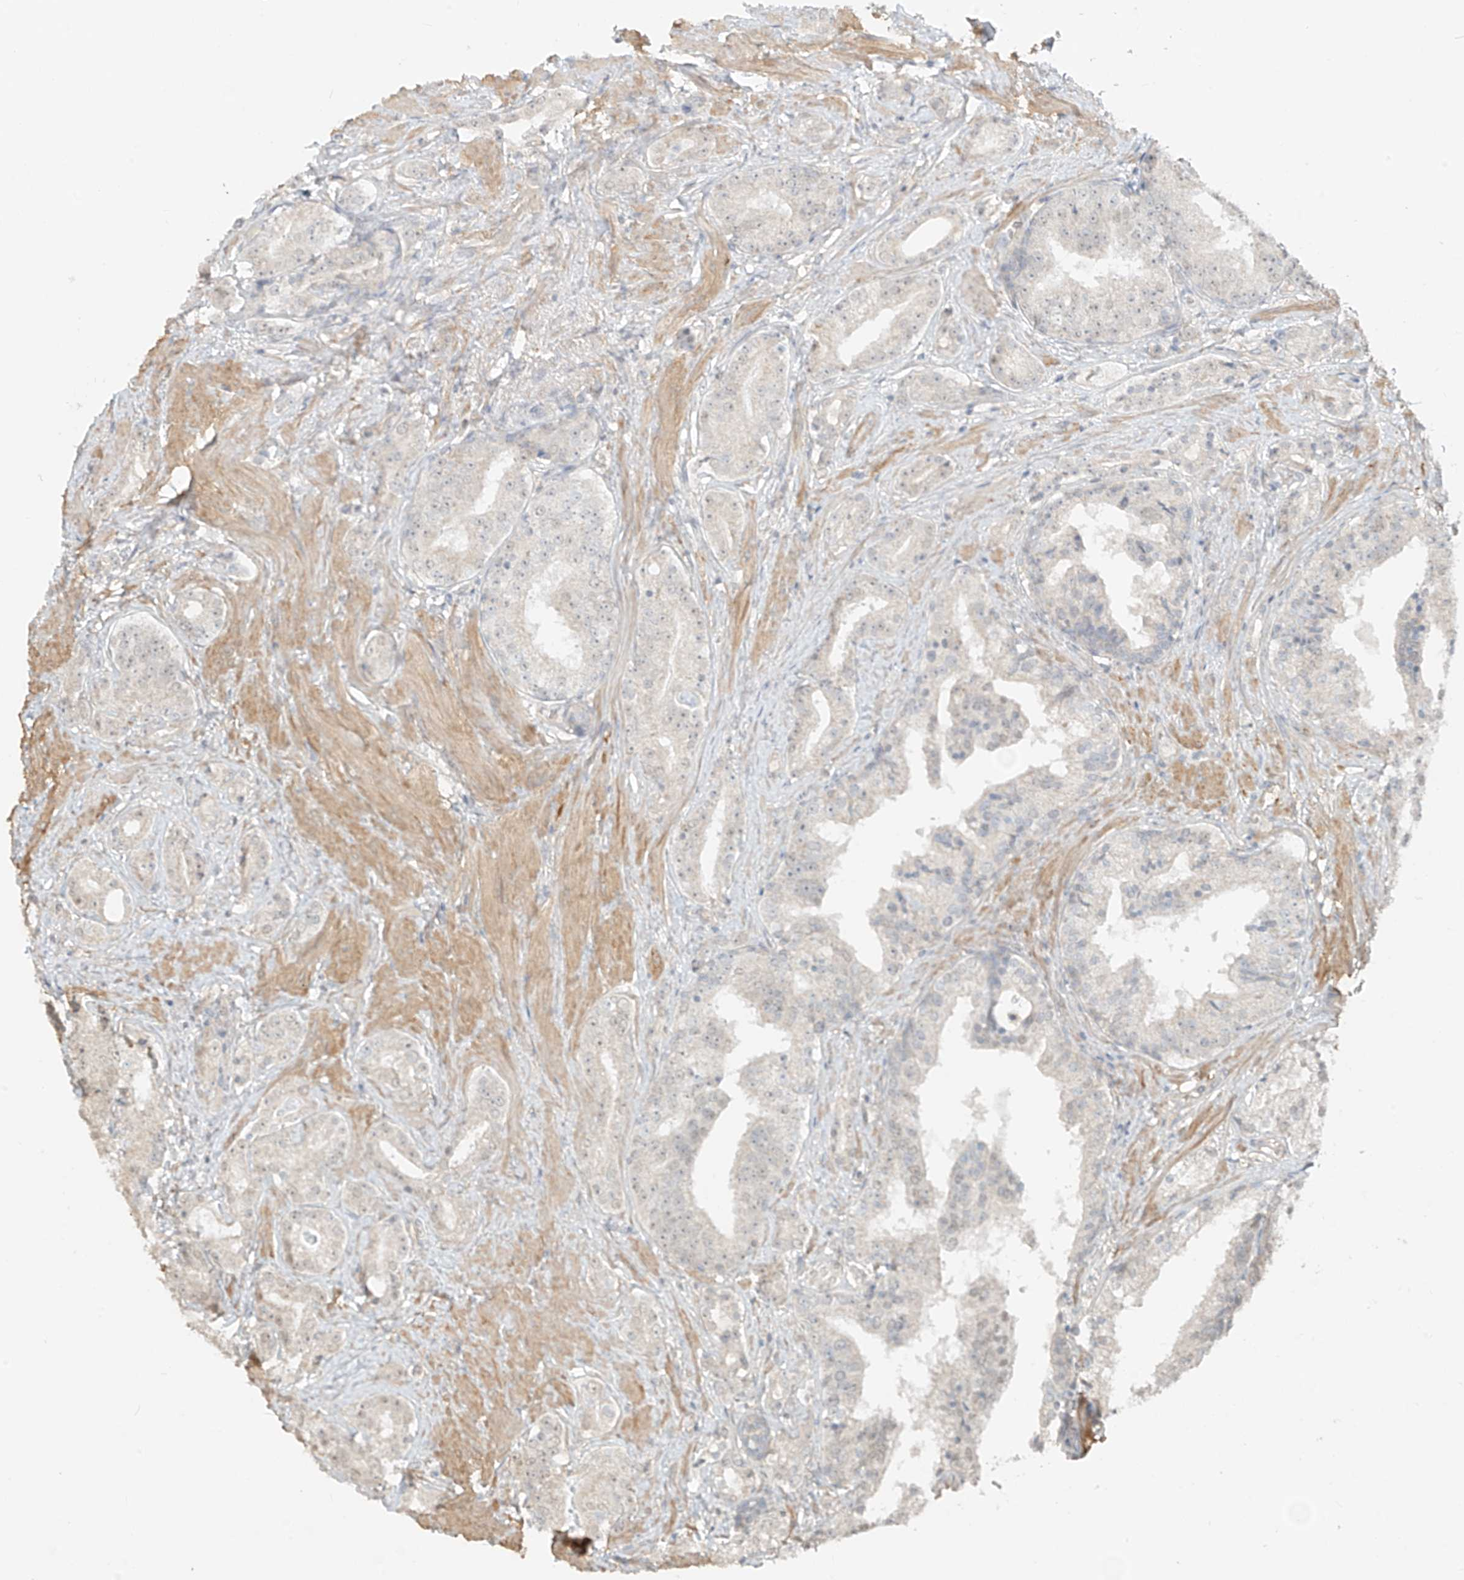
{"staining": {"intensity": "negative", "quantity": "none", "location": "none"}, "tissue": "prostate cancer", "cell_type": "Tumor cells", "image_type": "cancer", "snomed": [{"axis": "morphology", "description": "Adenocarcinoma, High grade"}, {"axis": "topography", "description": "Prostate"}], "caption": "This is a image of IHC staining of prostate high-grade adenocarcinoma, which shows no staining in tumor cells.", "gene": "ABCD1", "patient": {"sex": "male", "age": 58}}